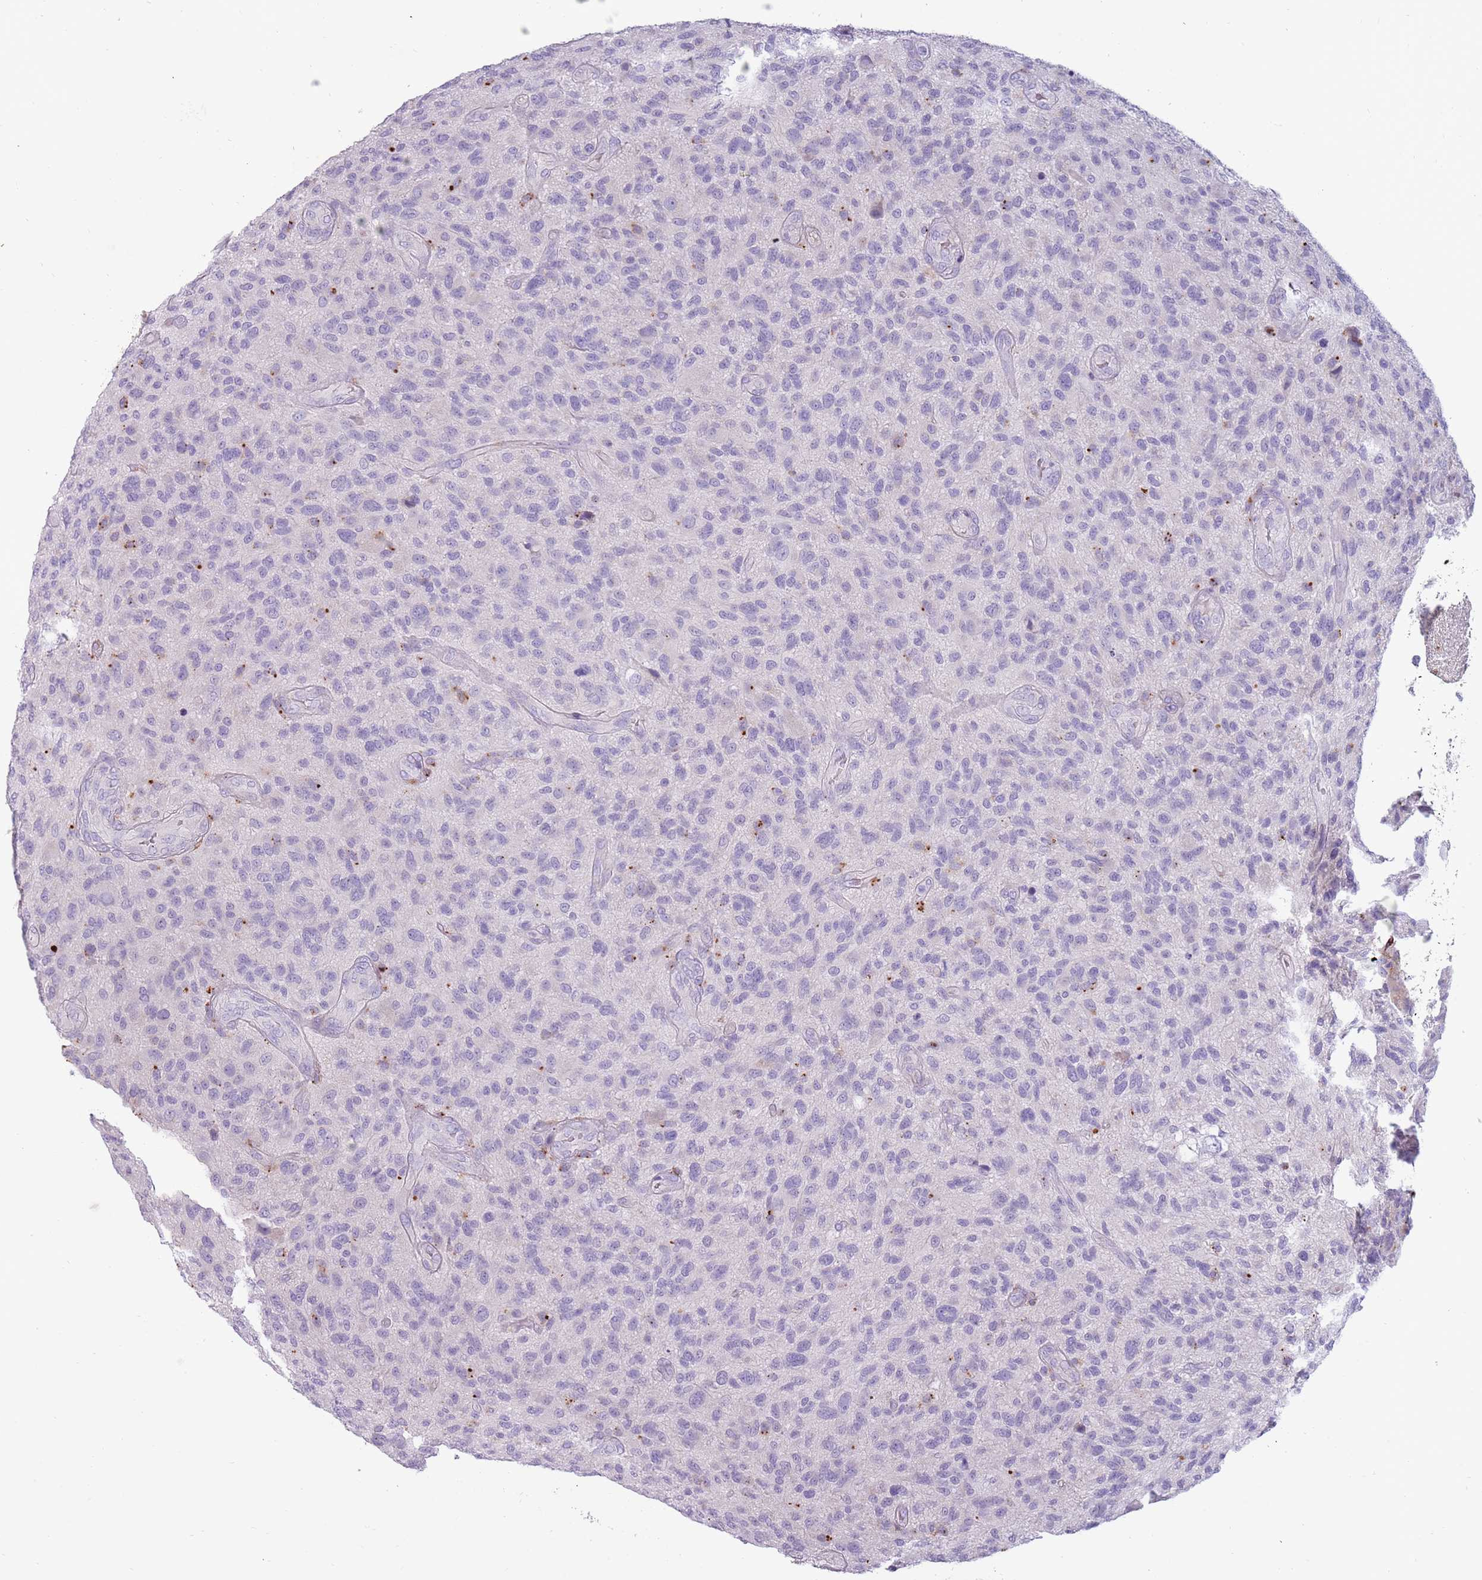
{"staining": {"intensity": "negative", "quantity": "none", "location": "none"}, "tissue": "glioma", "cell_type": "Tumor cells", "image_type": "cancer", "snomed": [{"axis": "morphology", "description": "Glioma, malignant, High grade"}, {"axis": "topography", "description": "Brain"}], "caption": "This is an immunohistochemistry histopathology image of human malignant glioma (high-grade). There is no positivity in tumor cells.", "gene": "NWD2", "patient": {"sex": "male", "age": 47}}